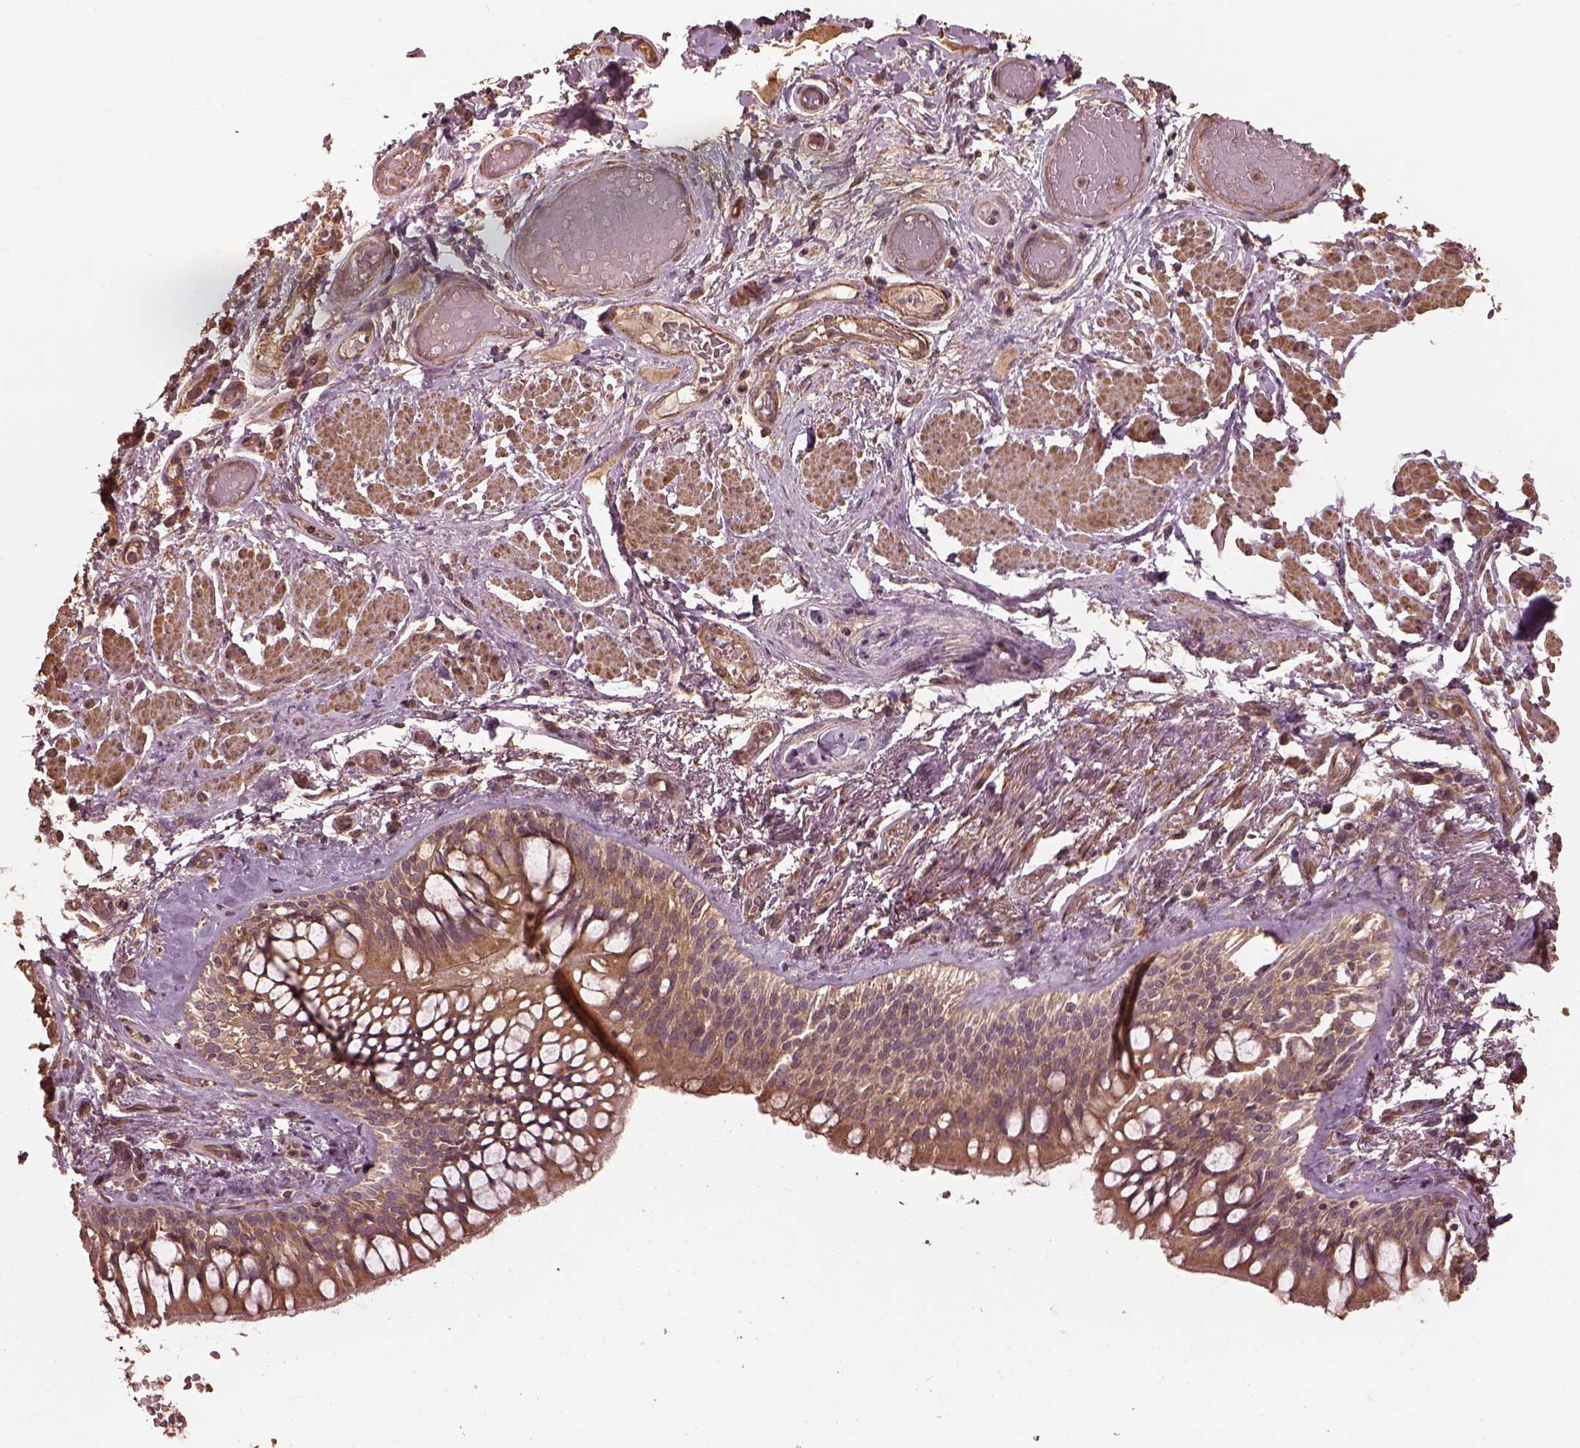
{"staining": {"intensity": "moderate", "quantity": ">75%", "location": "nuclear"}, "tissue": "soft tissue", "cell_type": "Fibroblasts", "image_type": "normal", "snomed": [{"axis": "morphology", "description": "Normal tissue, NOS"}, {"axis": "topography", "description": "Cartilage tissue"}, {"axis": "topography", "description": "Bronchus"}], "caption": "Soft tissue stained for a protein (brown) shows moderate nuclear positive staining in approximately >75% of fibroblasts.", "gene": "METTL4", "patient": {"sex": "male", "age": 64}}